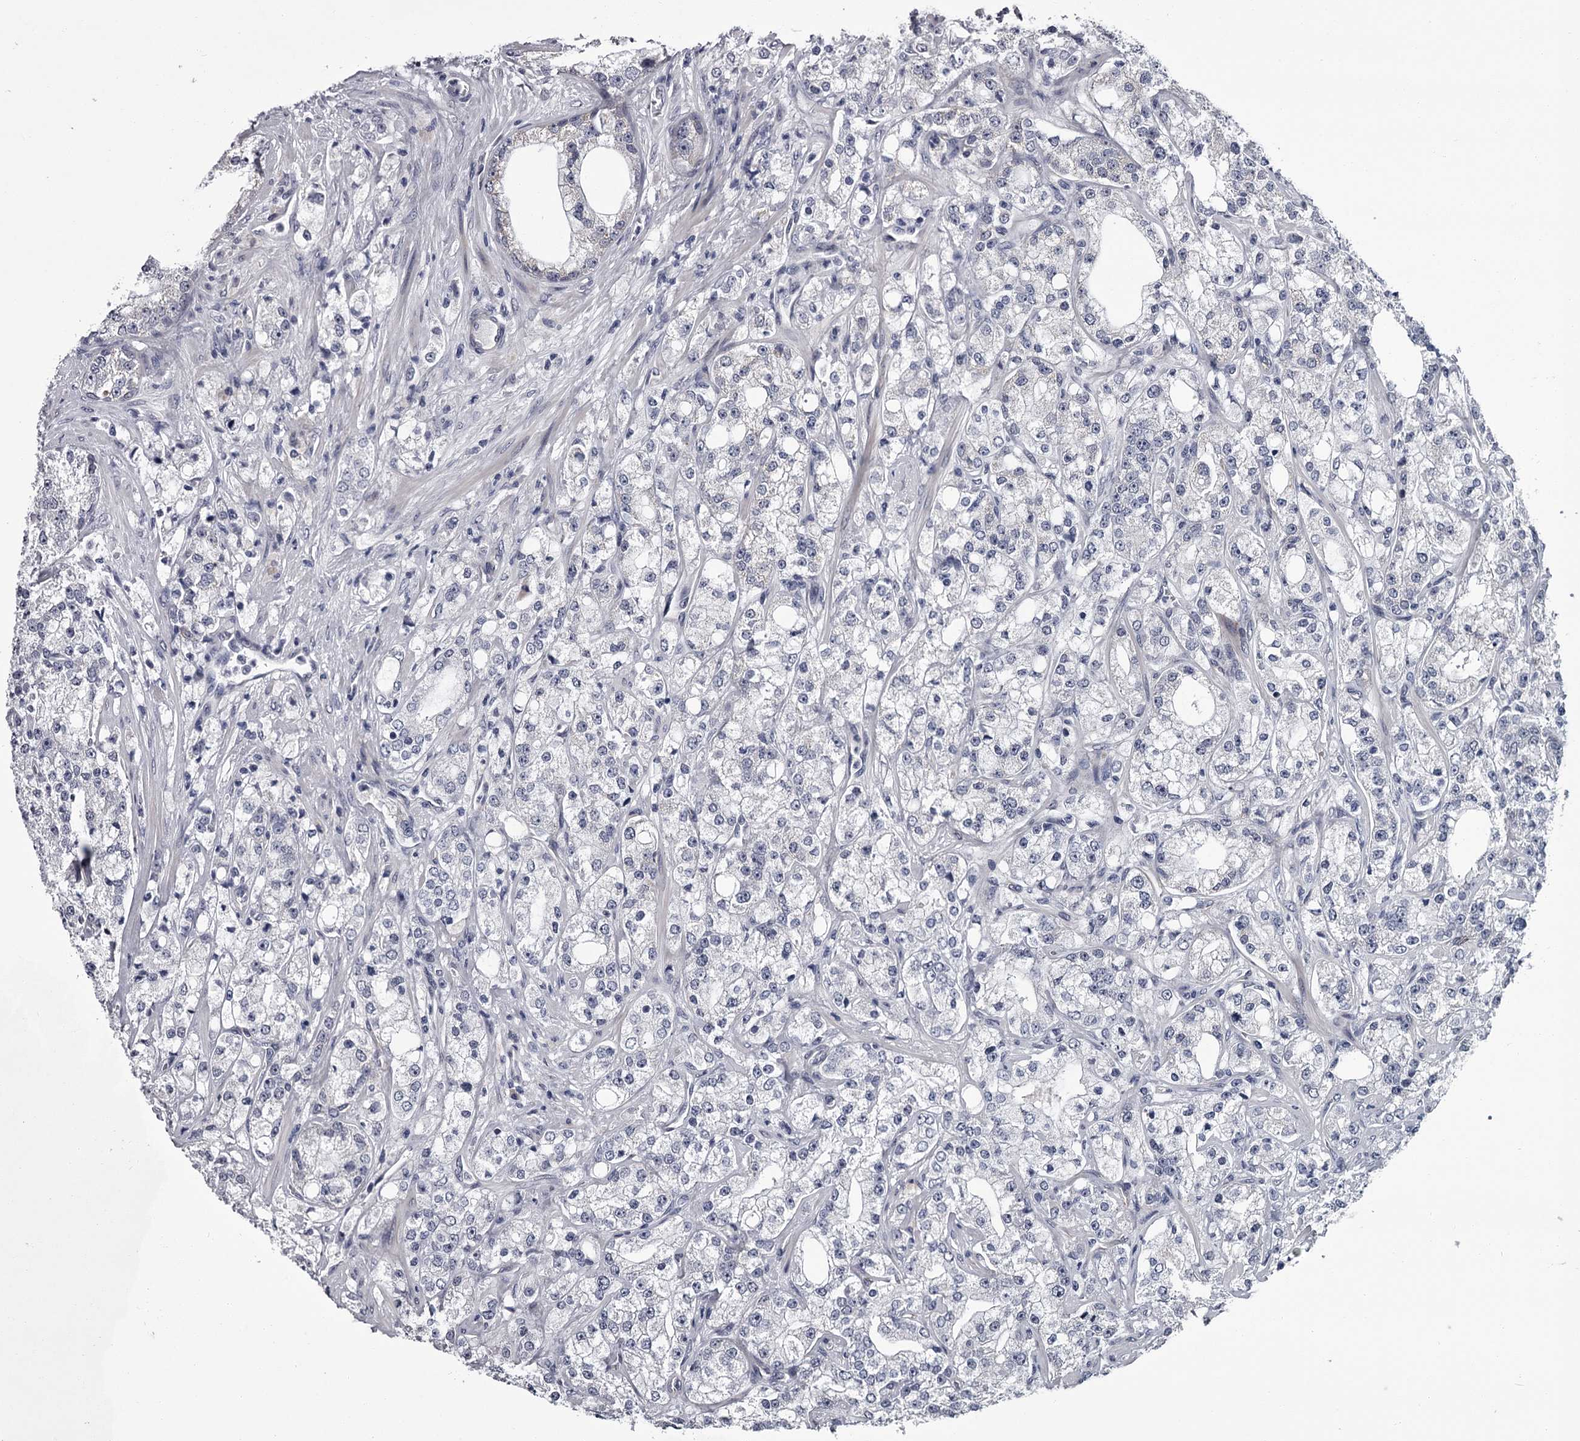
{"staining": {"intensity": "negative", "quantity": "none", "location": "none"}, "tissue": "prostate cancer", "cell_type": "Tumor cells", "image_type": "cancer", "snomed": [{"axis": "morphology", "description": "Adenocarcinoma, High grade"}, {"axis": "topography", "description": "Prostate"}], "caption": "Tumor cells show no significant staining in adenocarcinoma (high-grade) (prostate).", "gene": "PRPF40B", "patient": {"sex": "male", "age": 64}}